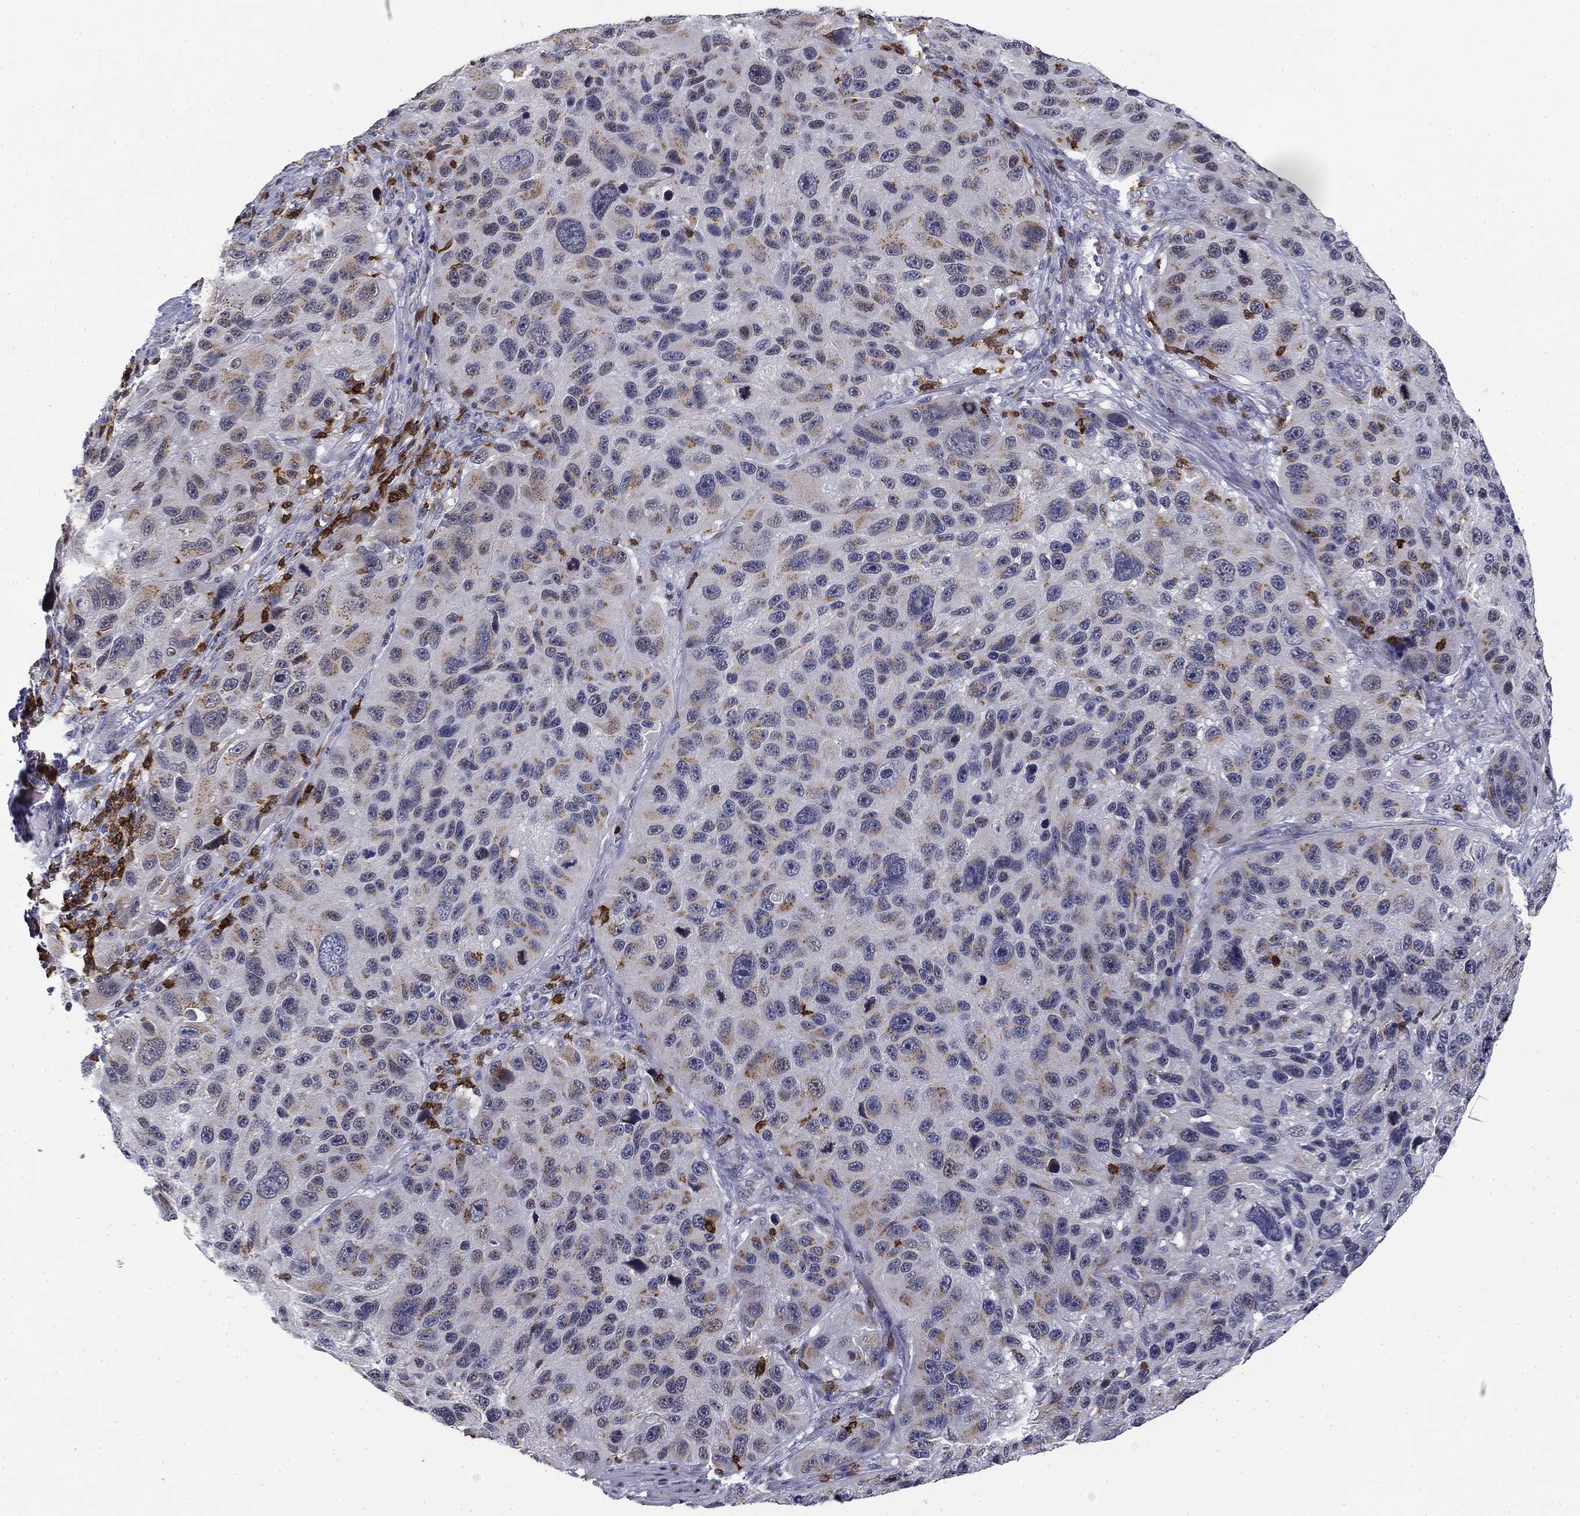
{"staining": {"intensity": "negative", "quantity": "none", "location": "none"}, "tissue": "melanoma", "cell_type": "Tumor cells", "image_type": "cancer", "snomed": [{"axis": "morphology", "description": "Malignant melanoma, NOS"}, {"axis": "topography", "description": "Skin"}], "caption": "Human melanoma stained for a protein using immunohistochemistry demonstrates no positivity in tumor cells.", "gene": "TRAT1", "patient": {"sex": "male", "age": 53}}